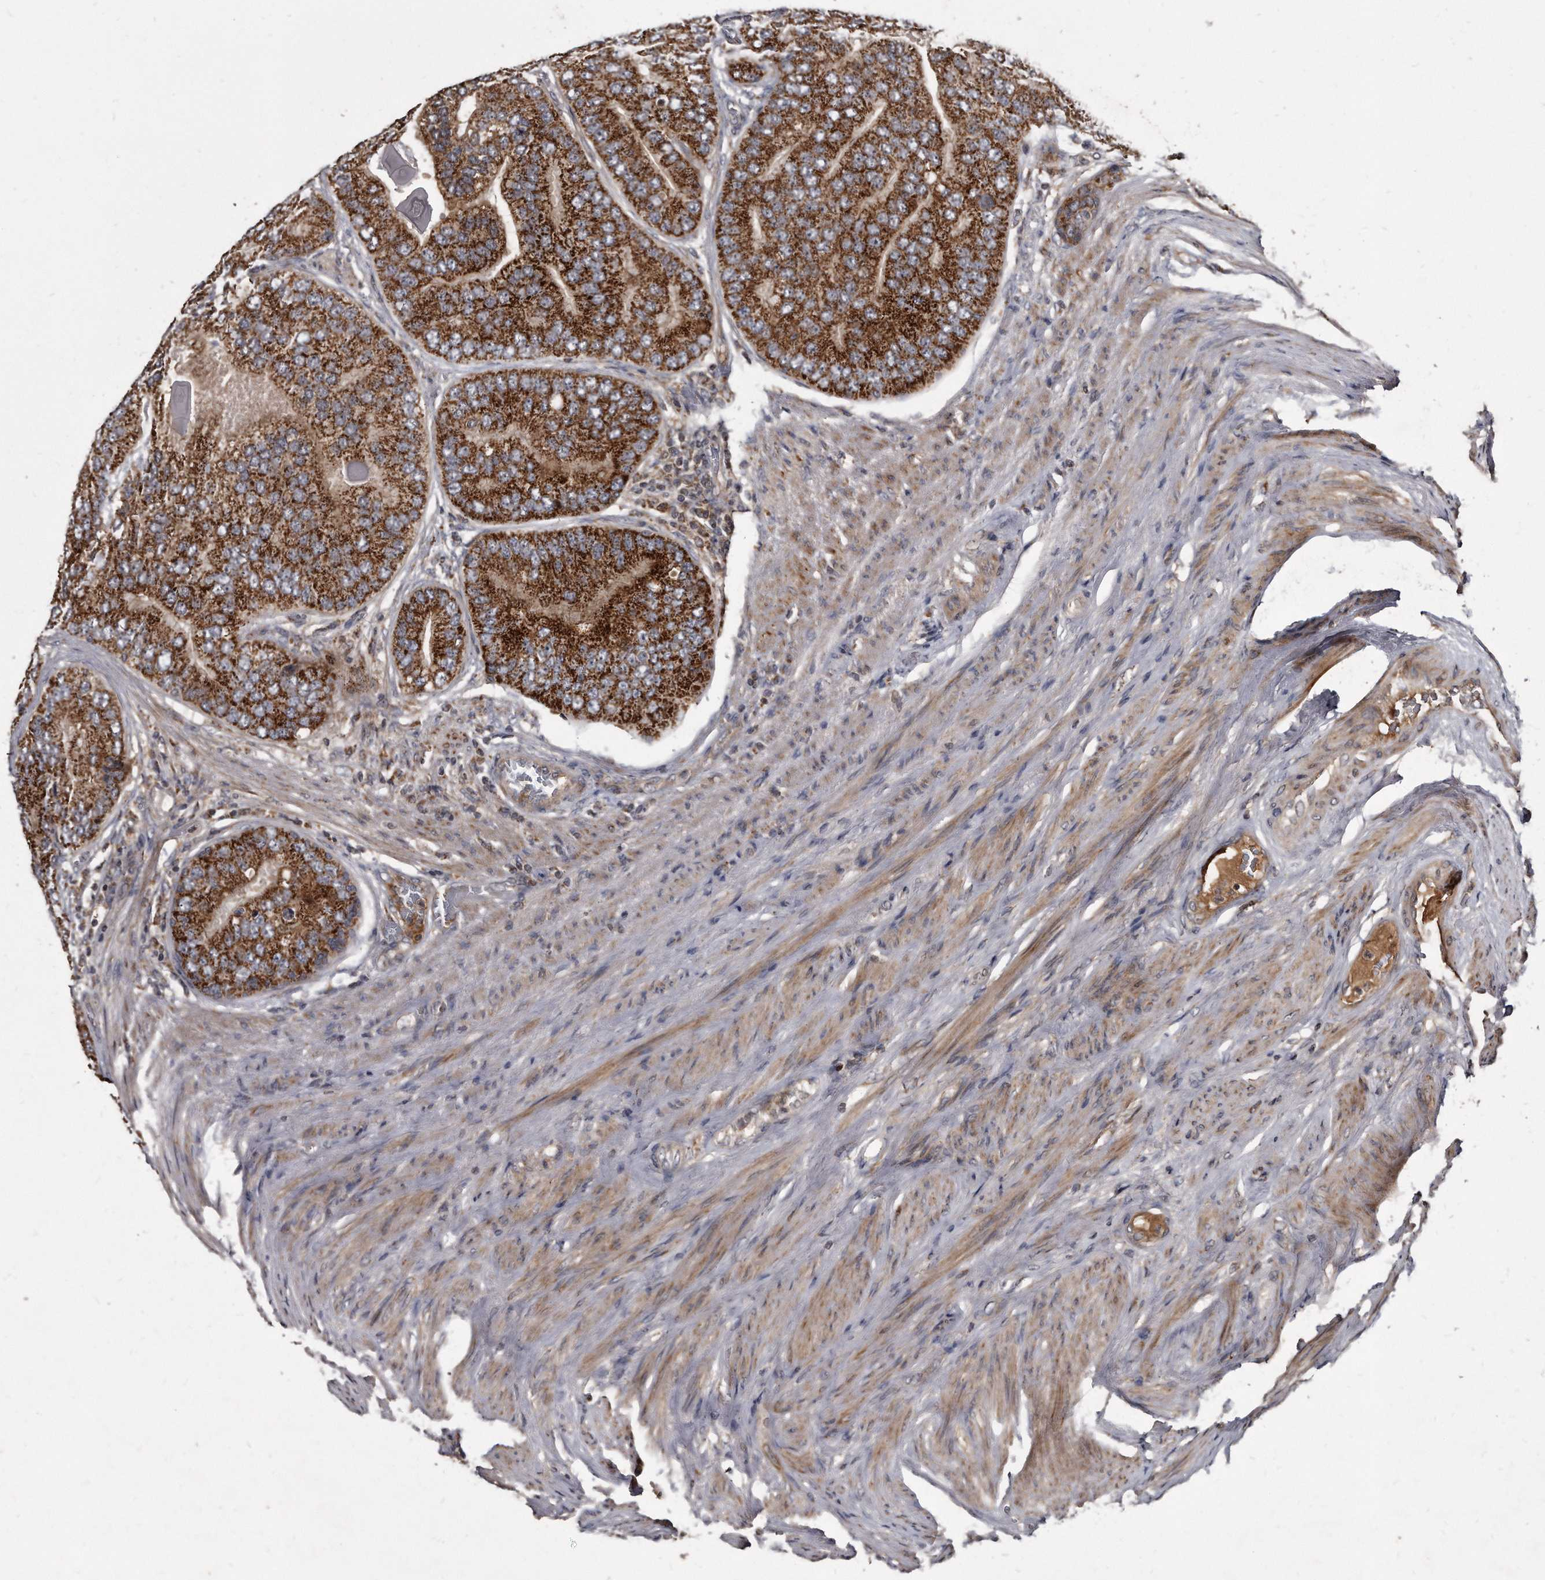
{"staining": {"intensity": "strong", "quantity": ">75%", "location": "cytoplasmic/membranous"}, "tissue": "prostate cancer", "cell_type": "Tumor cells", "image_type": "cancer", "snomed": [{"axis": "morphology", "description": "Adenocarcinoma, High grade"}, {"axis": "topography", "description": "Prostate"}], "caption": "This is an image of IHC staining of prostate high-grade adenocarcinoma, which shows strong expression in the cytoplasmic/membranous of tumor cells.", "gene": "FAM136A", "patient": {"sex": "male", "age": 70}}